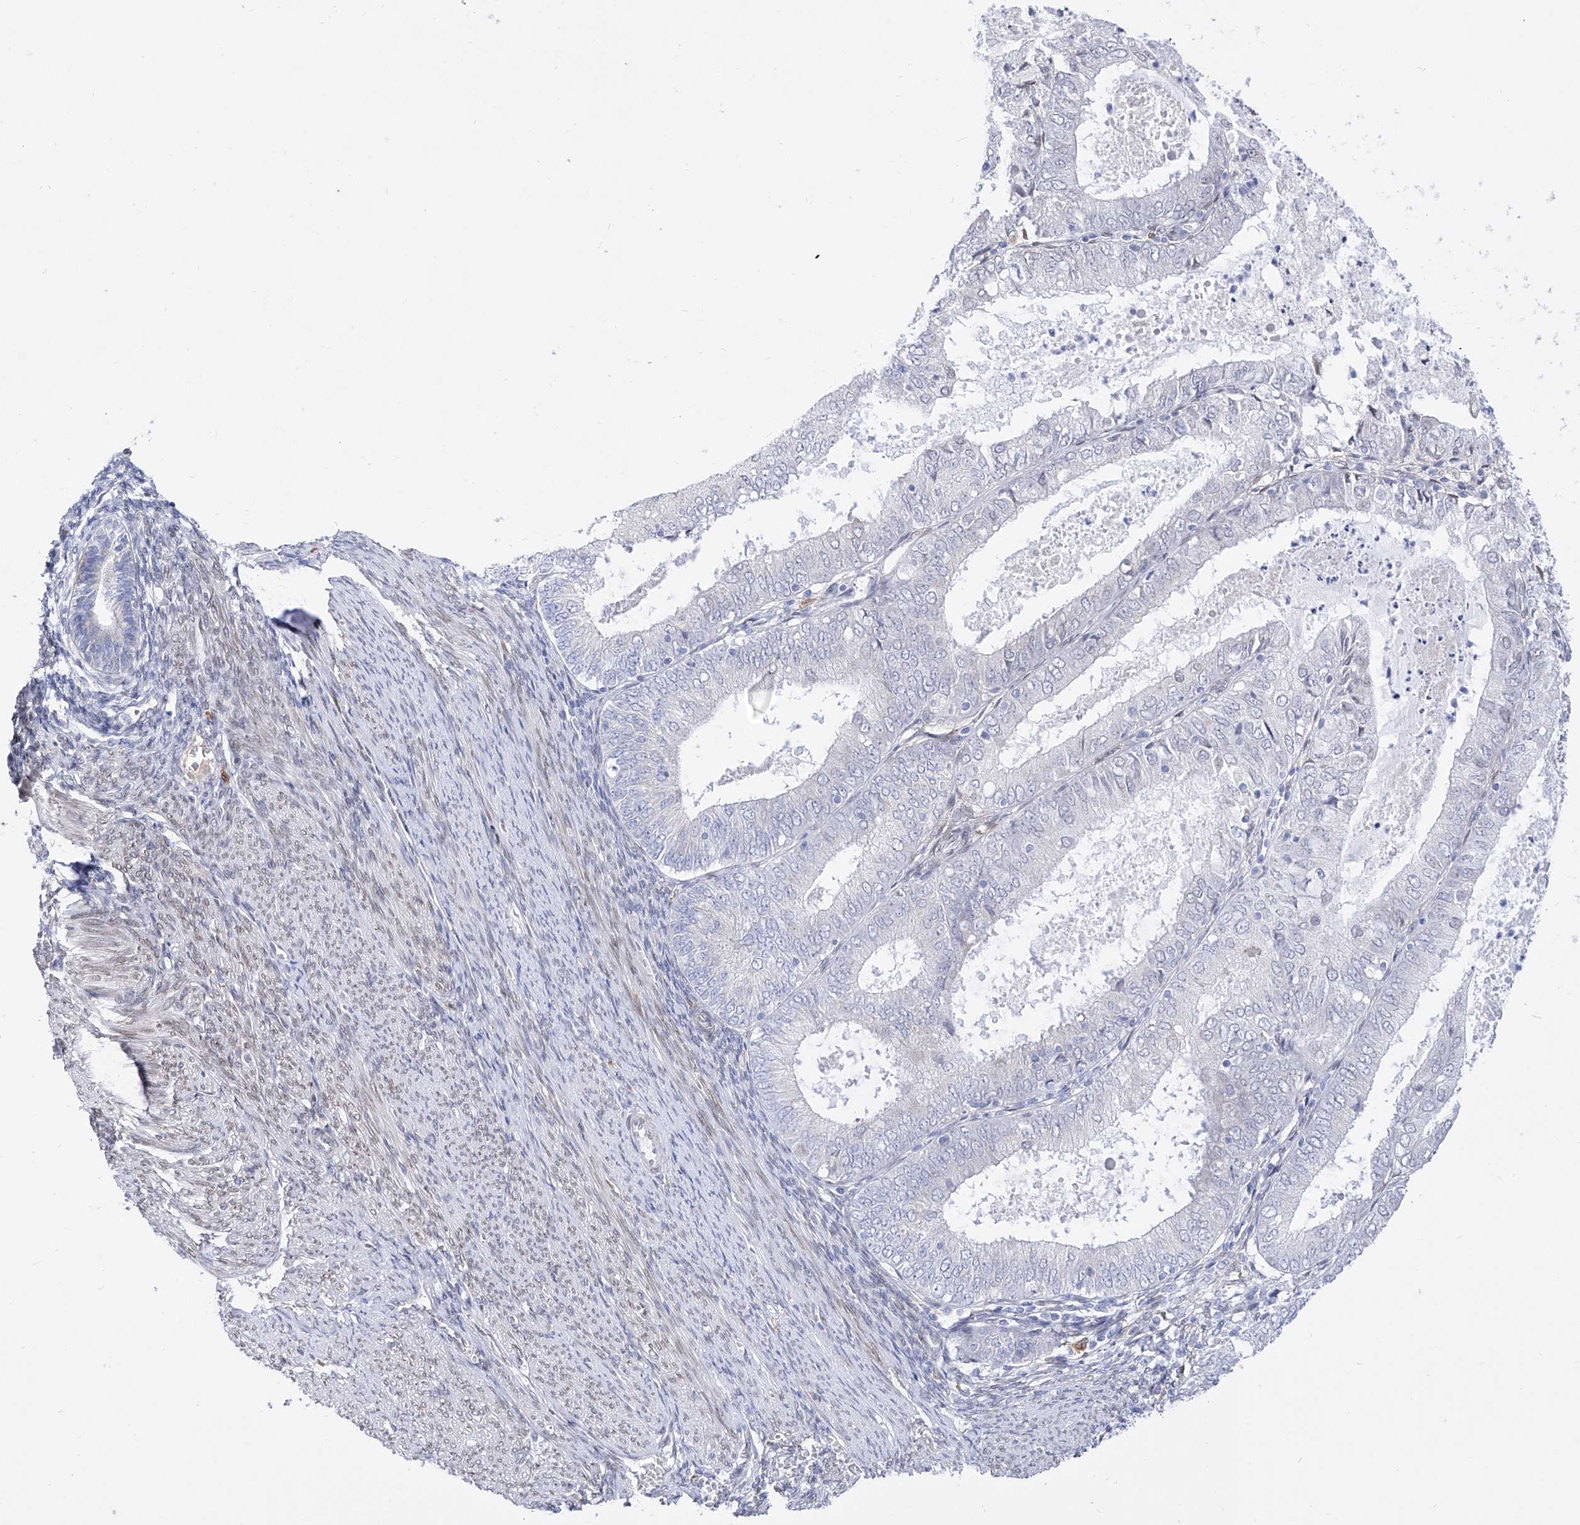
{"staining": {"intensity": "negative", "quantity": "none", "location": "none"}, "tissue": "endometrial cancer", "cell_type": "Tumor cells", "image_type": "cancer", "snomed": [{"axis": "morphology", "description": "Adenocarcinoma, NOS"}, {"axis": "topography", "description": "Endometrium"}], "caption": "This is an IHC micrograph of endometrial cancer (adenocarcinoma). There is no positivity in tumor cells.", "gene": "LCLAT1", "patient": {"sex": "female", "age": 57}}